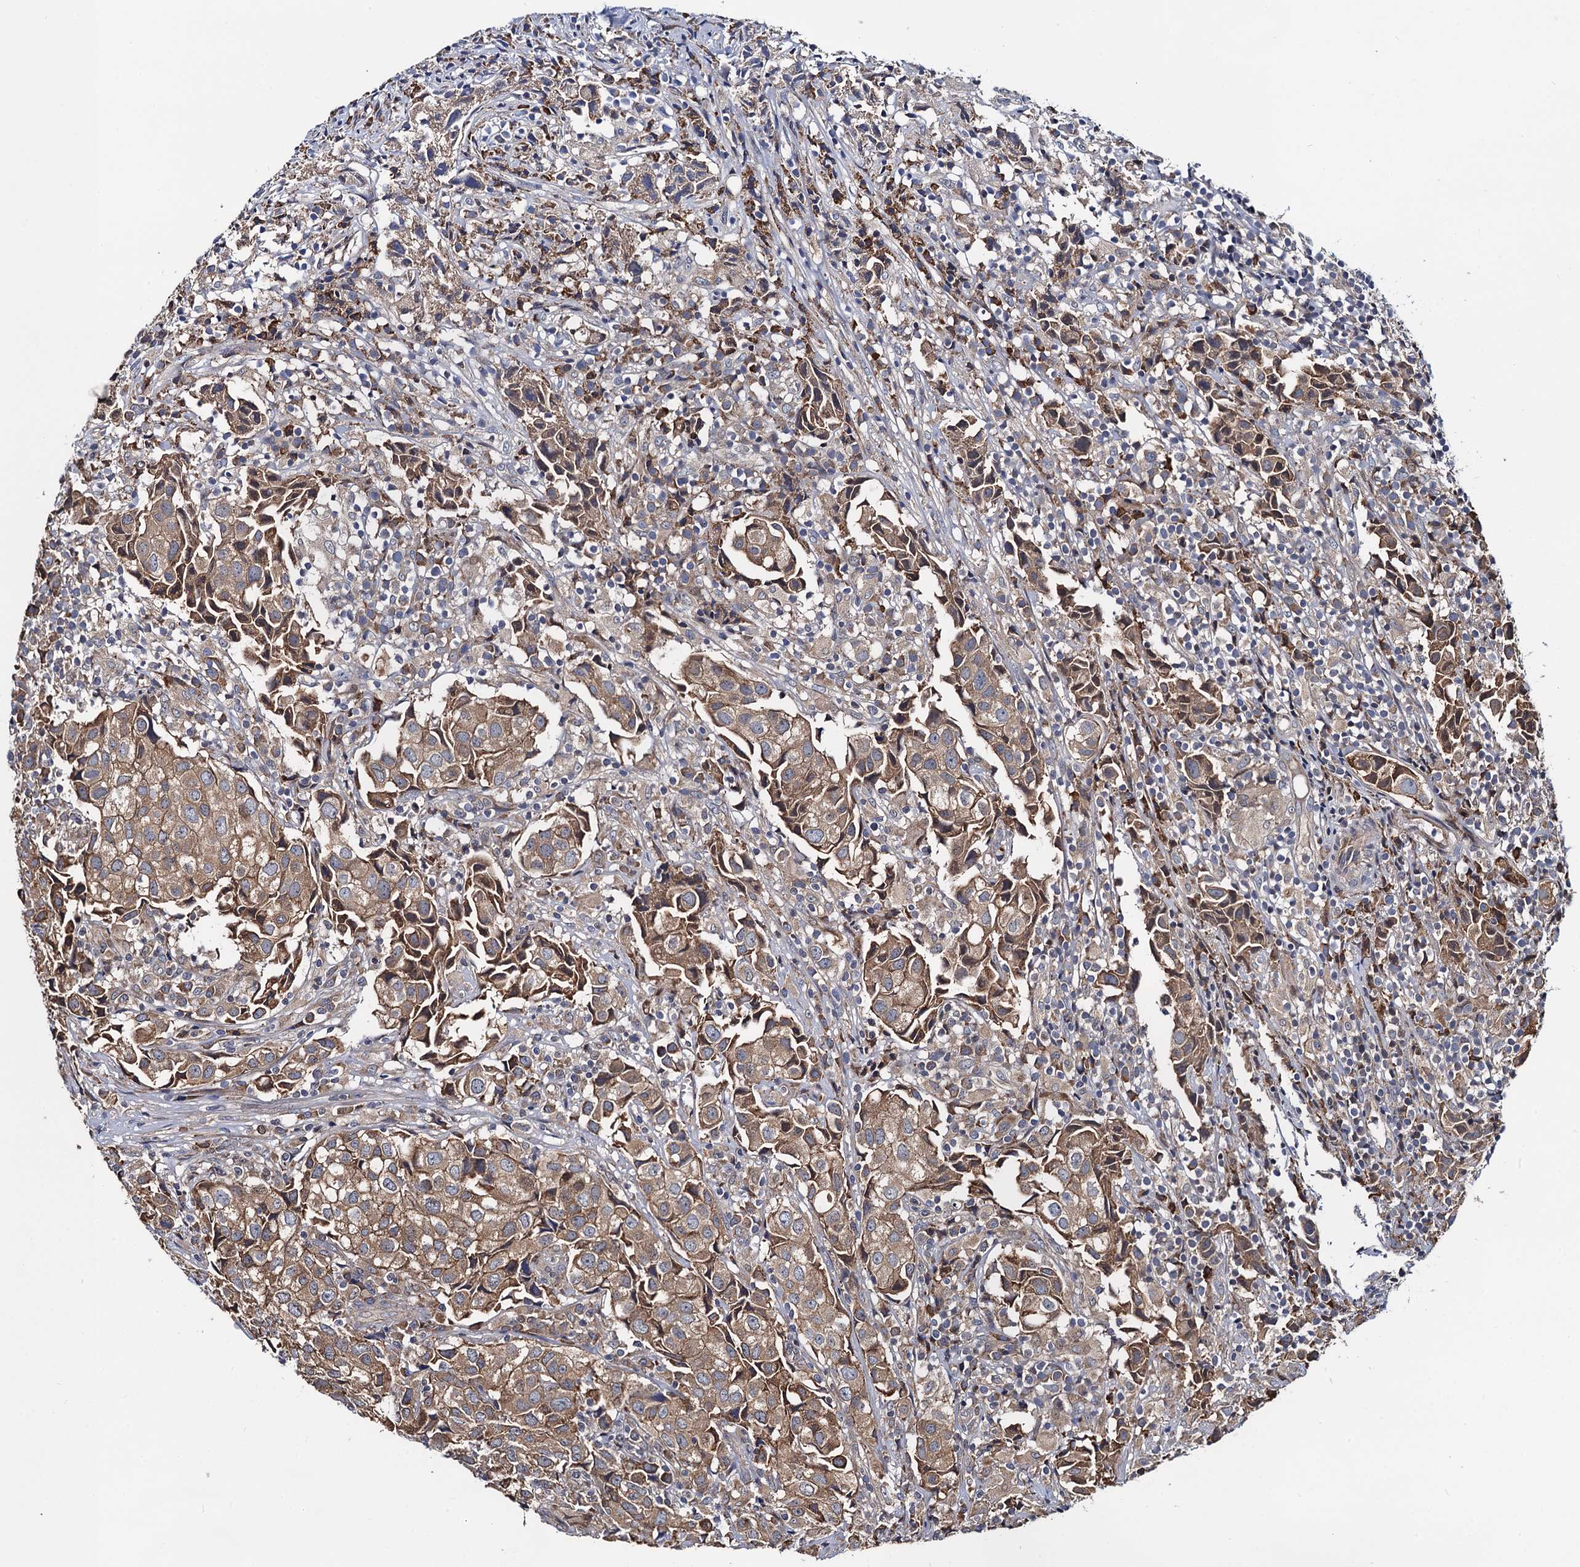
{"staining": {"intensity": "moderate", "quantity": ">75%", "location": "cytoplasmic/membranous"}, "tissue": "urothelial cancer", "cell_type": "Tumor cells", "image_type": "cancer", "snomed": [{"axis": "morphology", "description": "Urothelial carcinoma, High grade"}, {"axis": "topography", "description": "Urinary bladder"}], "caption": "IHC micrograph of neoplastic tissue: urothelial cancer stained using IHC reveals medium levels of moderate protein expression localized specifically in the cytoplasmic/membranous of tumor cells, appearing as a cytoplasmic/membranous brown color.", "gene": "PGLS", "patient": {"sex": "female", "age": 75}}